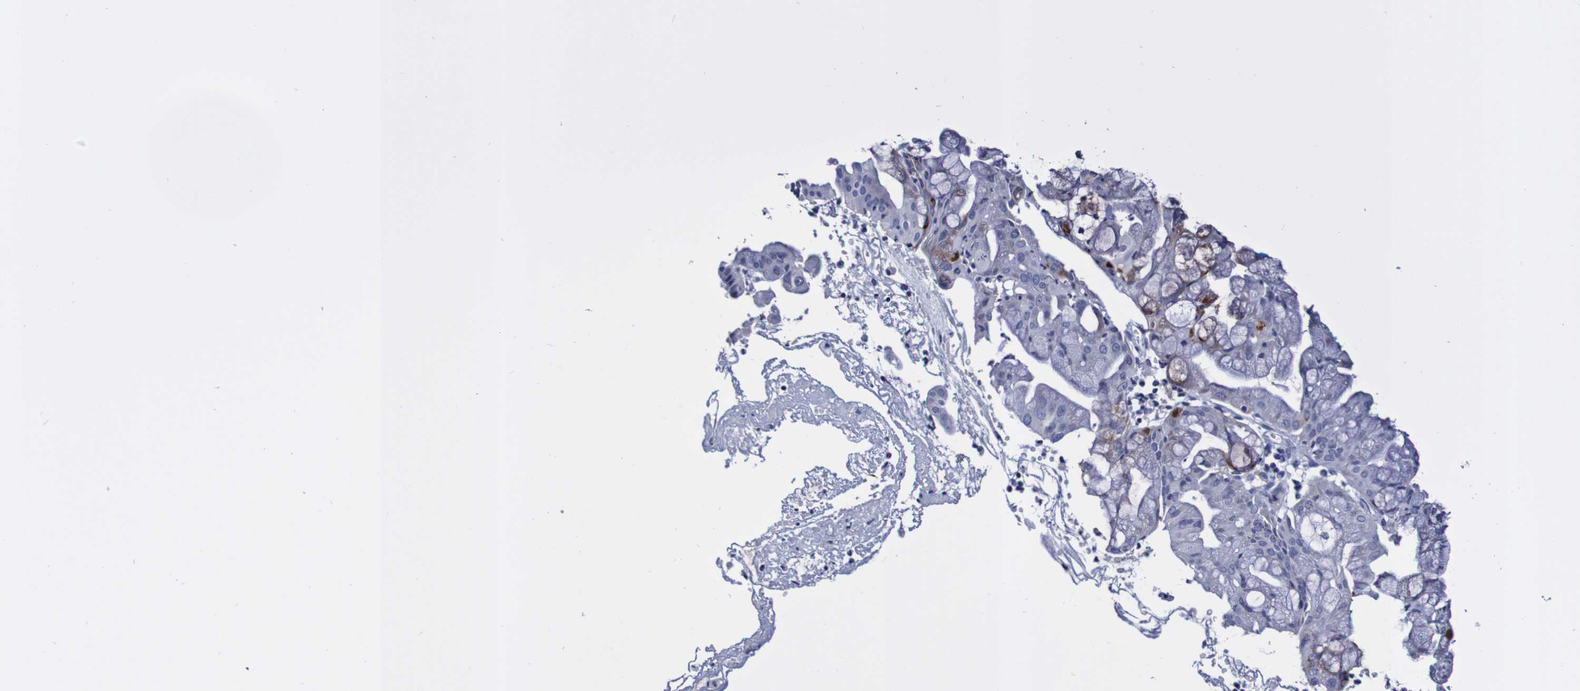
{"staining": {"intensity": "negative", "quantity": "none", "location": "none"}, "tissue": "pancreatic cancer", "cell_type": "Tumor cells", "image_type": "cancer", "snomed": [{"axis": "morphology", "description": "Adenocarcinoma, NOS"}, {"axis": "morphology", "description": "Adenocarcinoma, metastatic, NOS"}, {"axis": "topography", "description": "Lymph node"}, {"axis": "topography", "description": "Pancreas"}, {"axis": "topography", "description": "Duodenum"}], "caption": "Immunohistochemistry (IHC) of metastatic adenocarcinoma (pancreatic) demonstrates no positivity in tumor cells.", "gene": "SEZ6", "patient": {"sex": "female", "age": 64}}